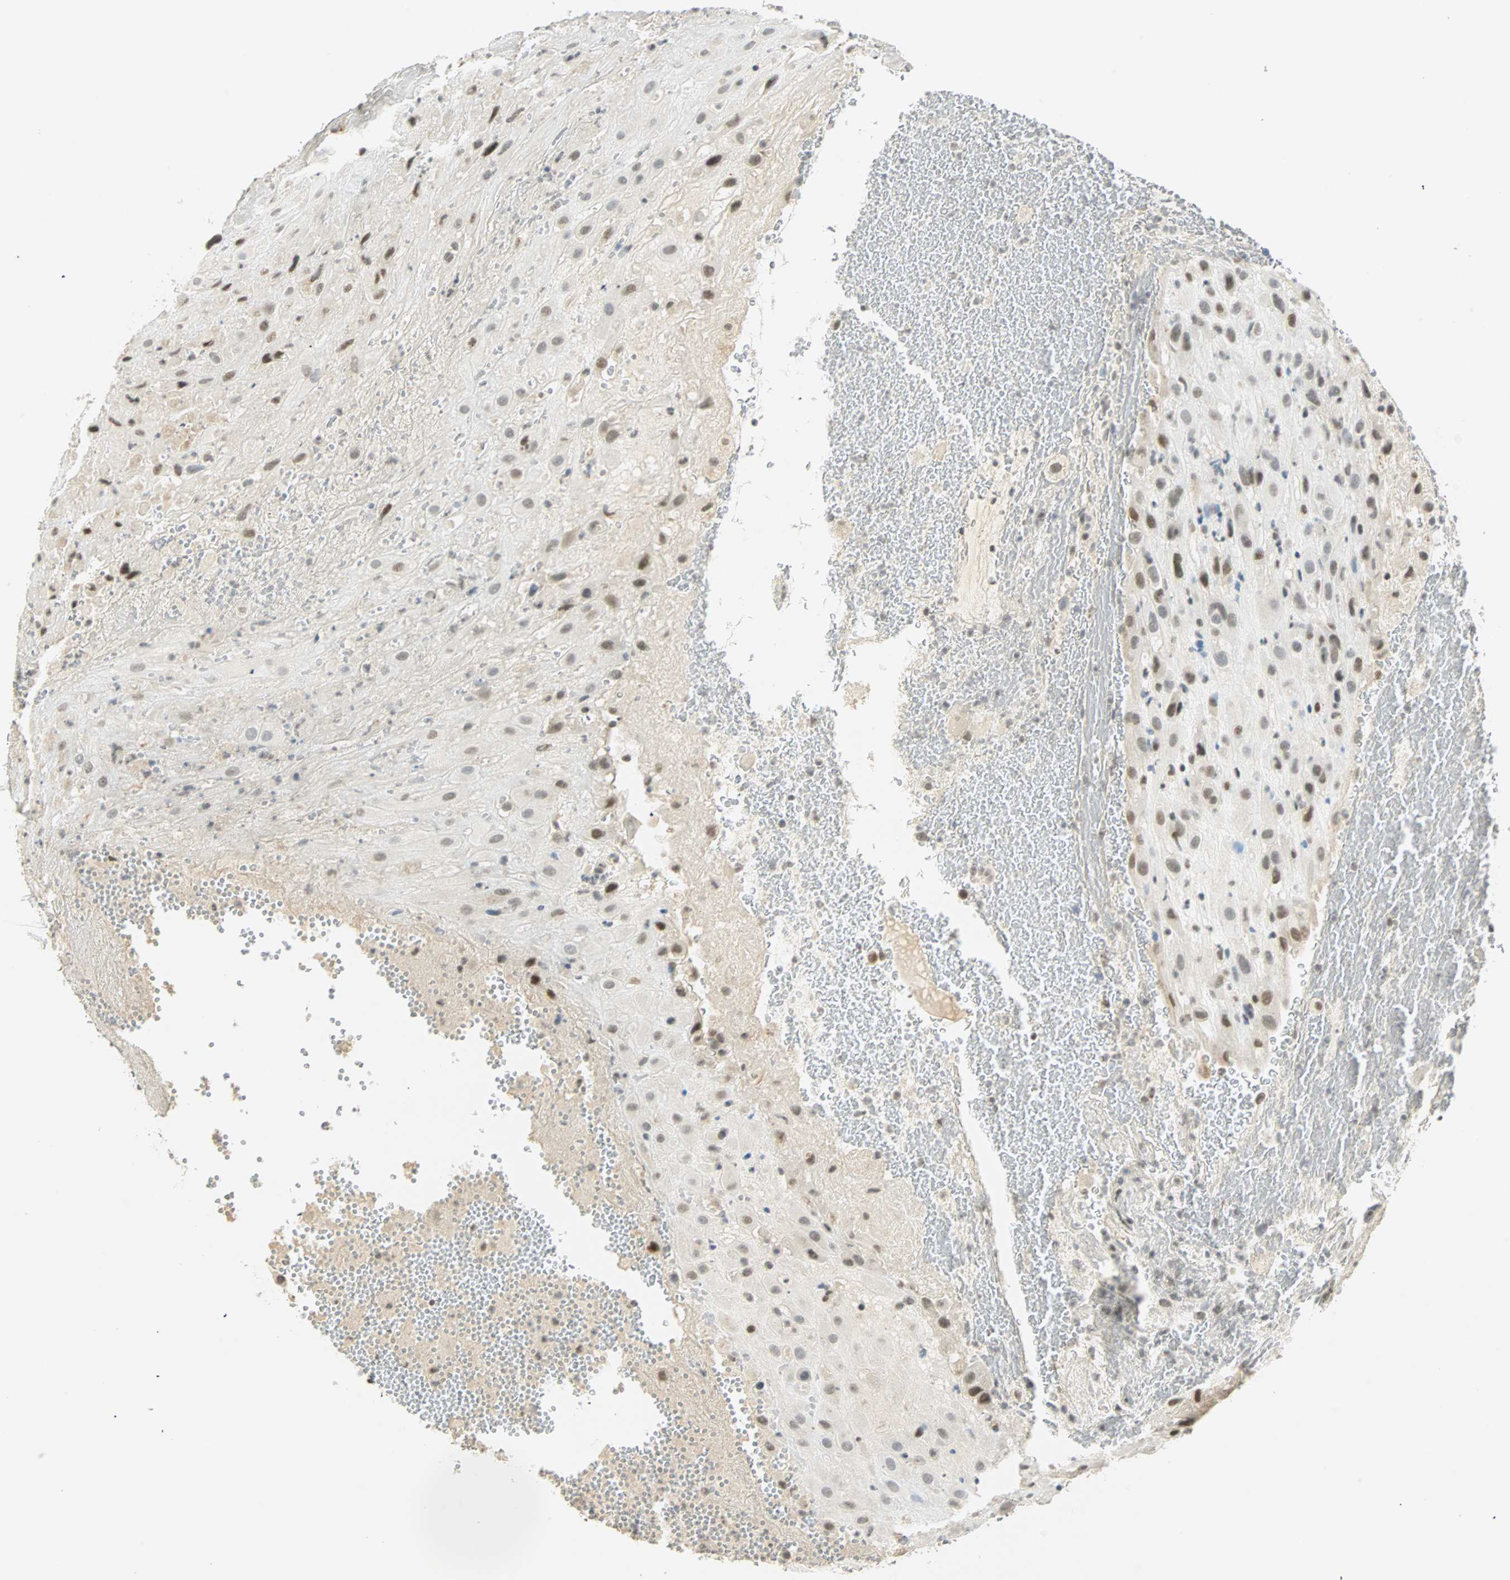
{"staining": {"intensity": "moderate", "quantity": "25%-75%", "location": "nuclear"}, "tissue": "placenta", "cell_type": "Decidual cells", "image_type": "normal", "snomed": [{"axis": "morphology", "description": "Normal tissue, NOS"}, {"axis": "topography", "description": "Placenta"}], "caption": "Immunohistochemistry (IHC) (DAB) staining of normal human placenta displays moderate nuclear protein staining in approximately 25%-75% of decidual cells.", "gene": "SMAD3", "patient": {"sex": "female", "age": 19}}